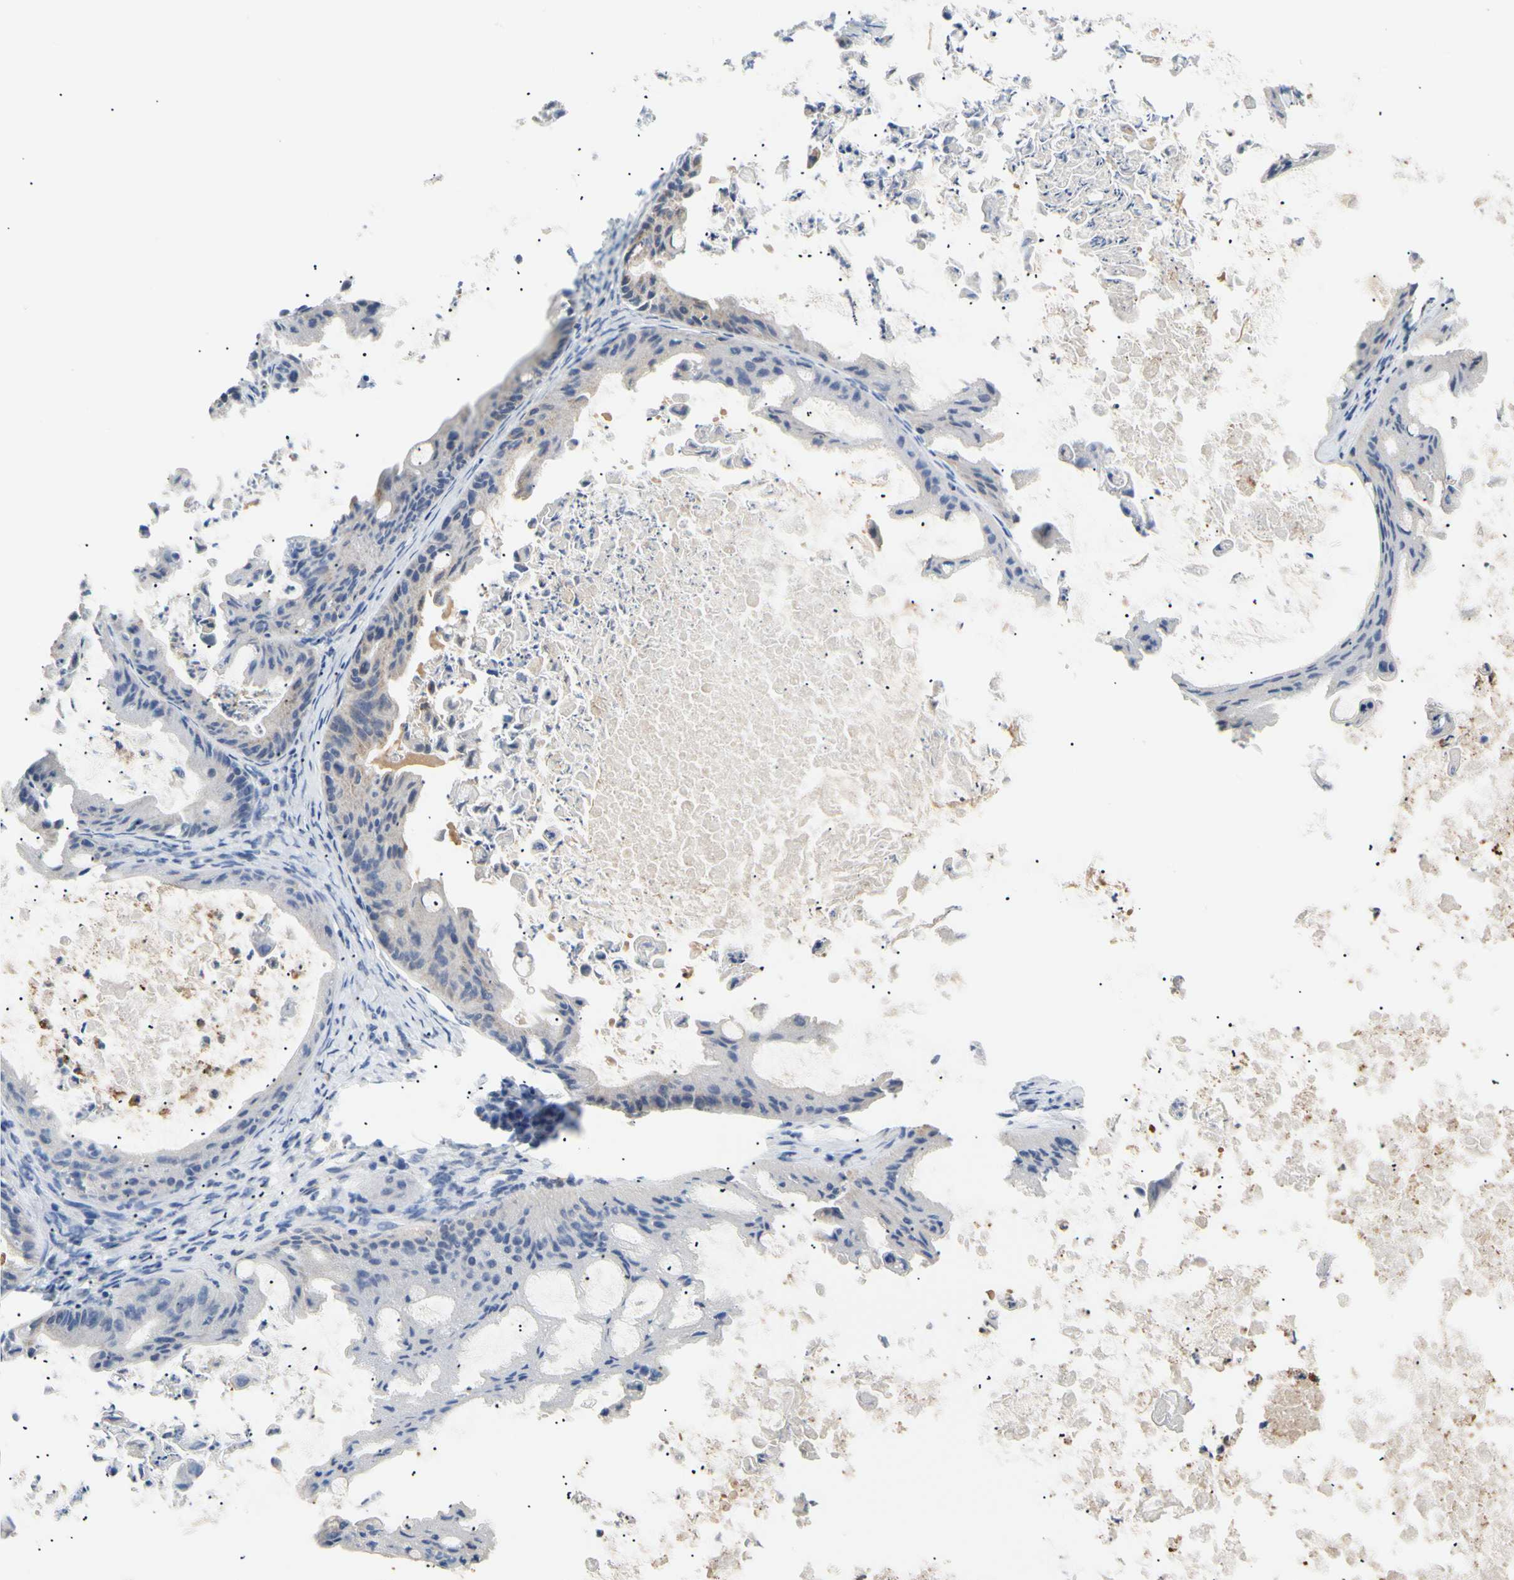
{"staining": {"intensity": "weak", "quantity": "<25%", "location": "cytoplasmic/membranous"}, "tissue": "ovarian cancer", "cell_type": "Tumor cells", "image_type": "cancer", "snomed": [{"axis": "morphology", "description": "Cystadenocarcinoma, mucinous, NOS"}, {"axis": "topography", "description": "Ovary"}], "caption": "Human ovarian cancer stained for a protein using immunohistochemistry (IHC) shows no expression in tumor cells.", "gene": "ACAT1", "patient": {"sex": "female", "age": 37}}